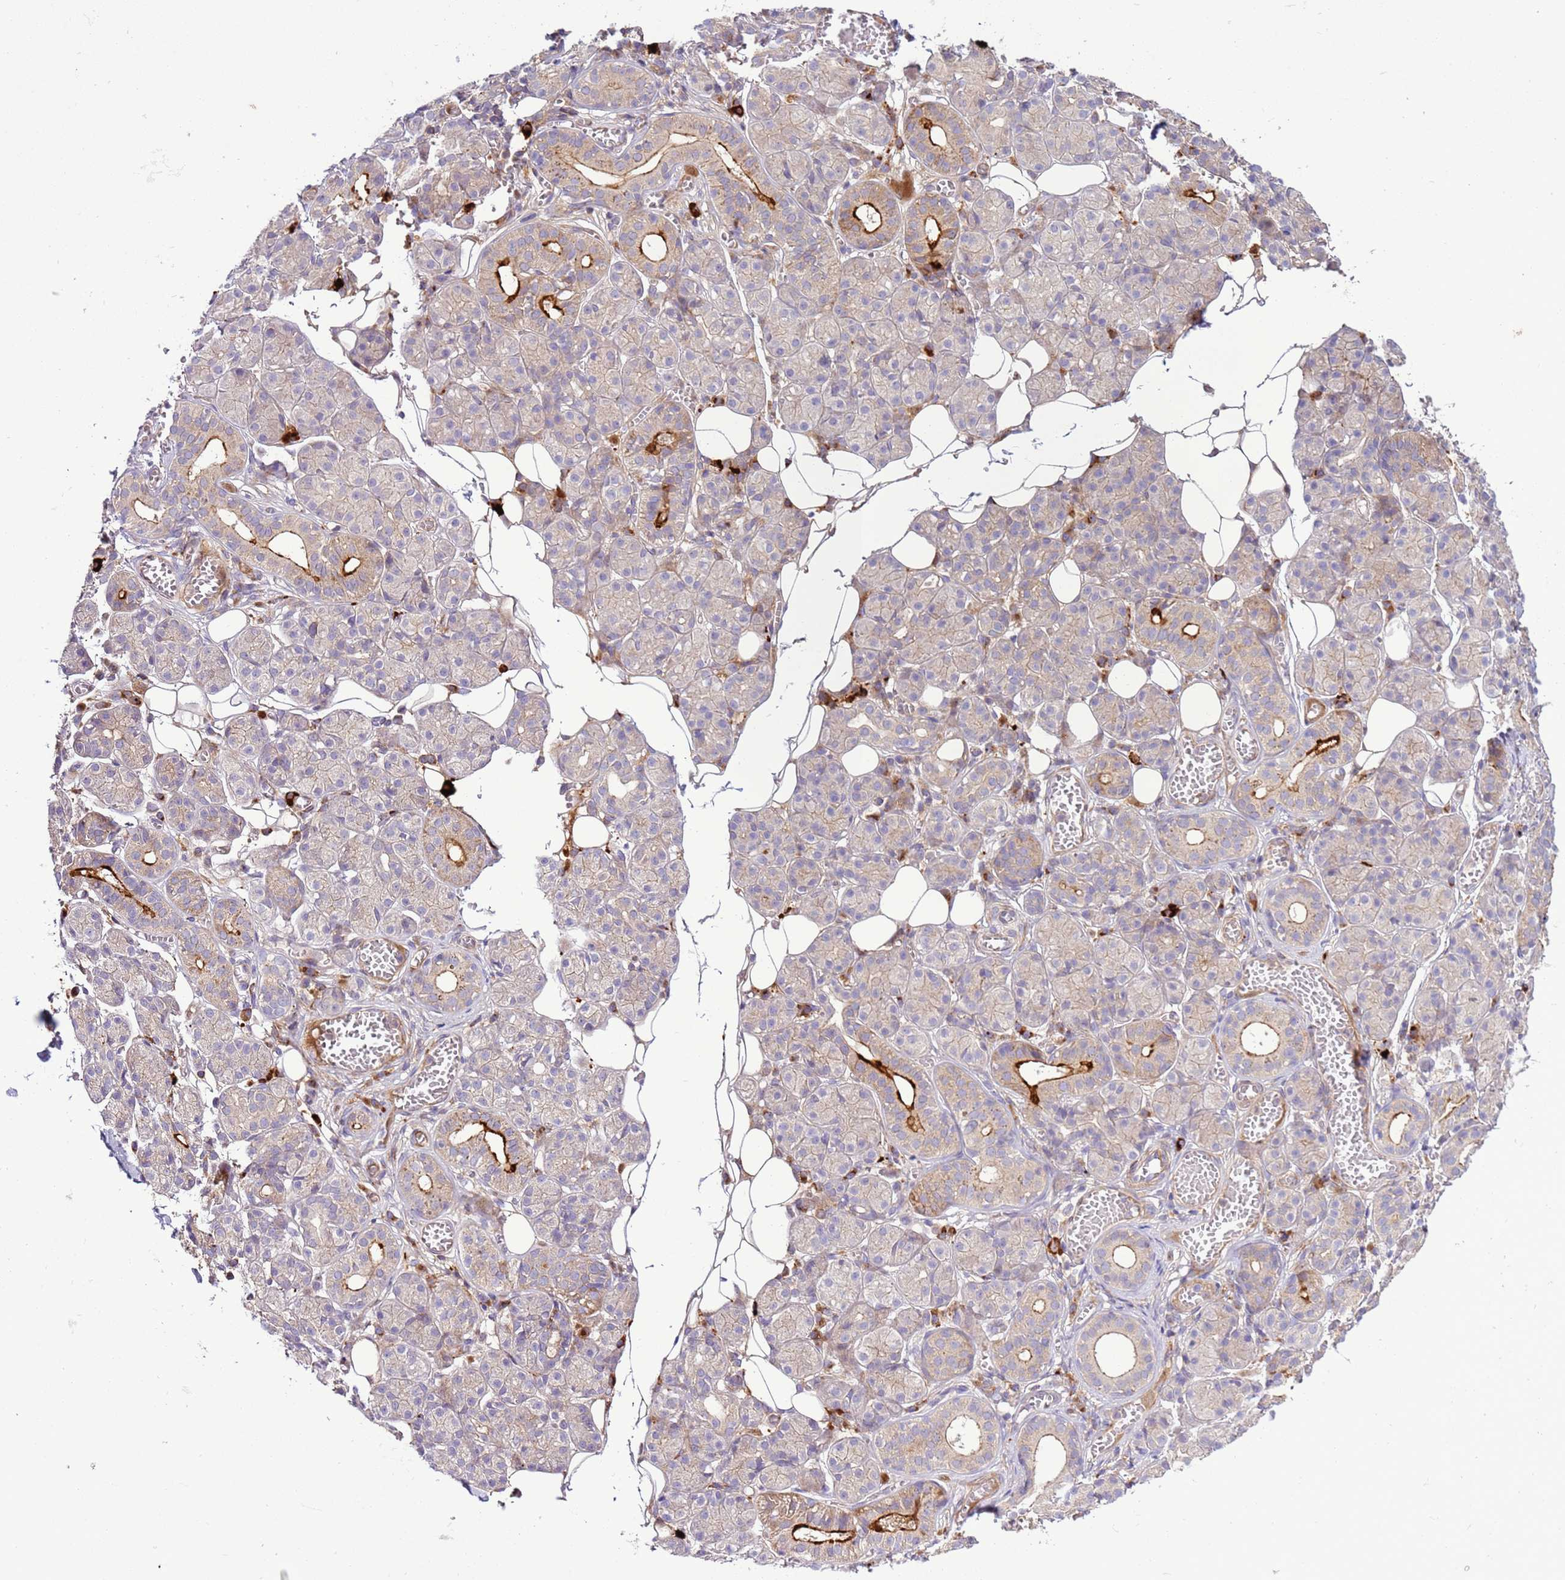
{"staining": {"intensity": "strong", "quantity": "<25%", "location": "cytoplasmic/membranous"}, "tissue": "salivary gland", "cell_type": "Glandular cells", "image_type": "normal", "snomed": [{"axis": "morphology", "description": "Normal tissue, NOS"}, {"axis": "topography", "description": "Salivary gland"}], "caption": "A brown stain labels strong cytoplasmic/membranous expression of a protein in glandular cells of unremarkable human salivary gland.", "gene": "ZNF624", "patient": {"sex": "male", "age": 63}}